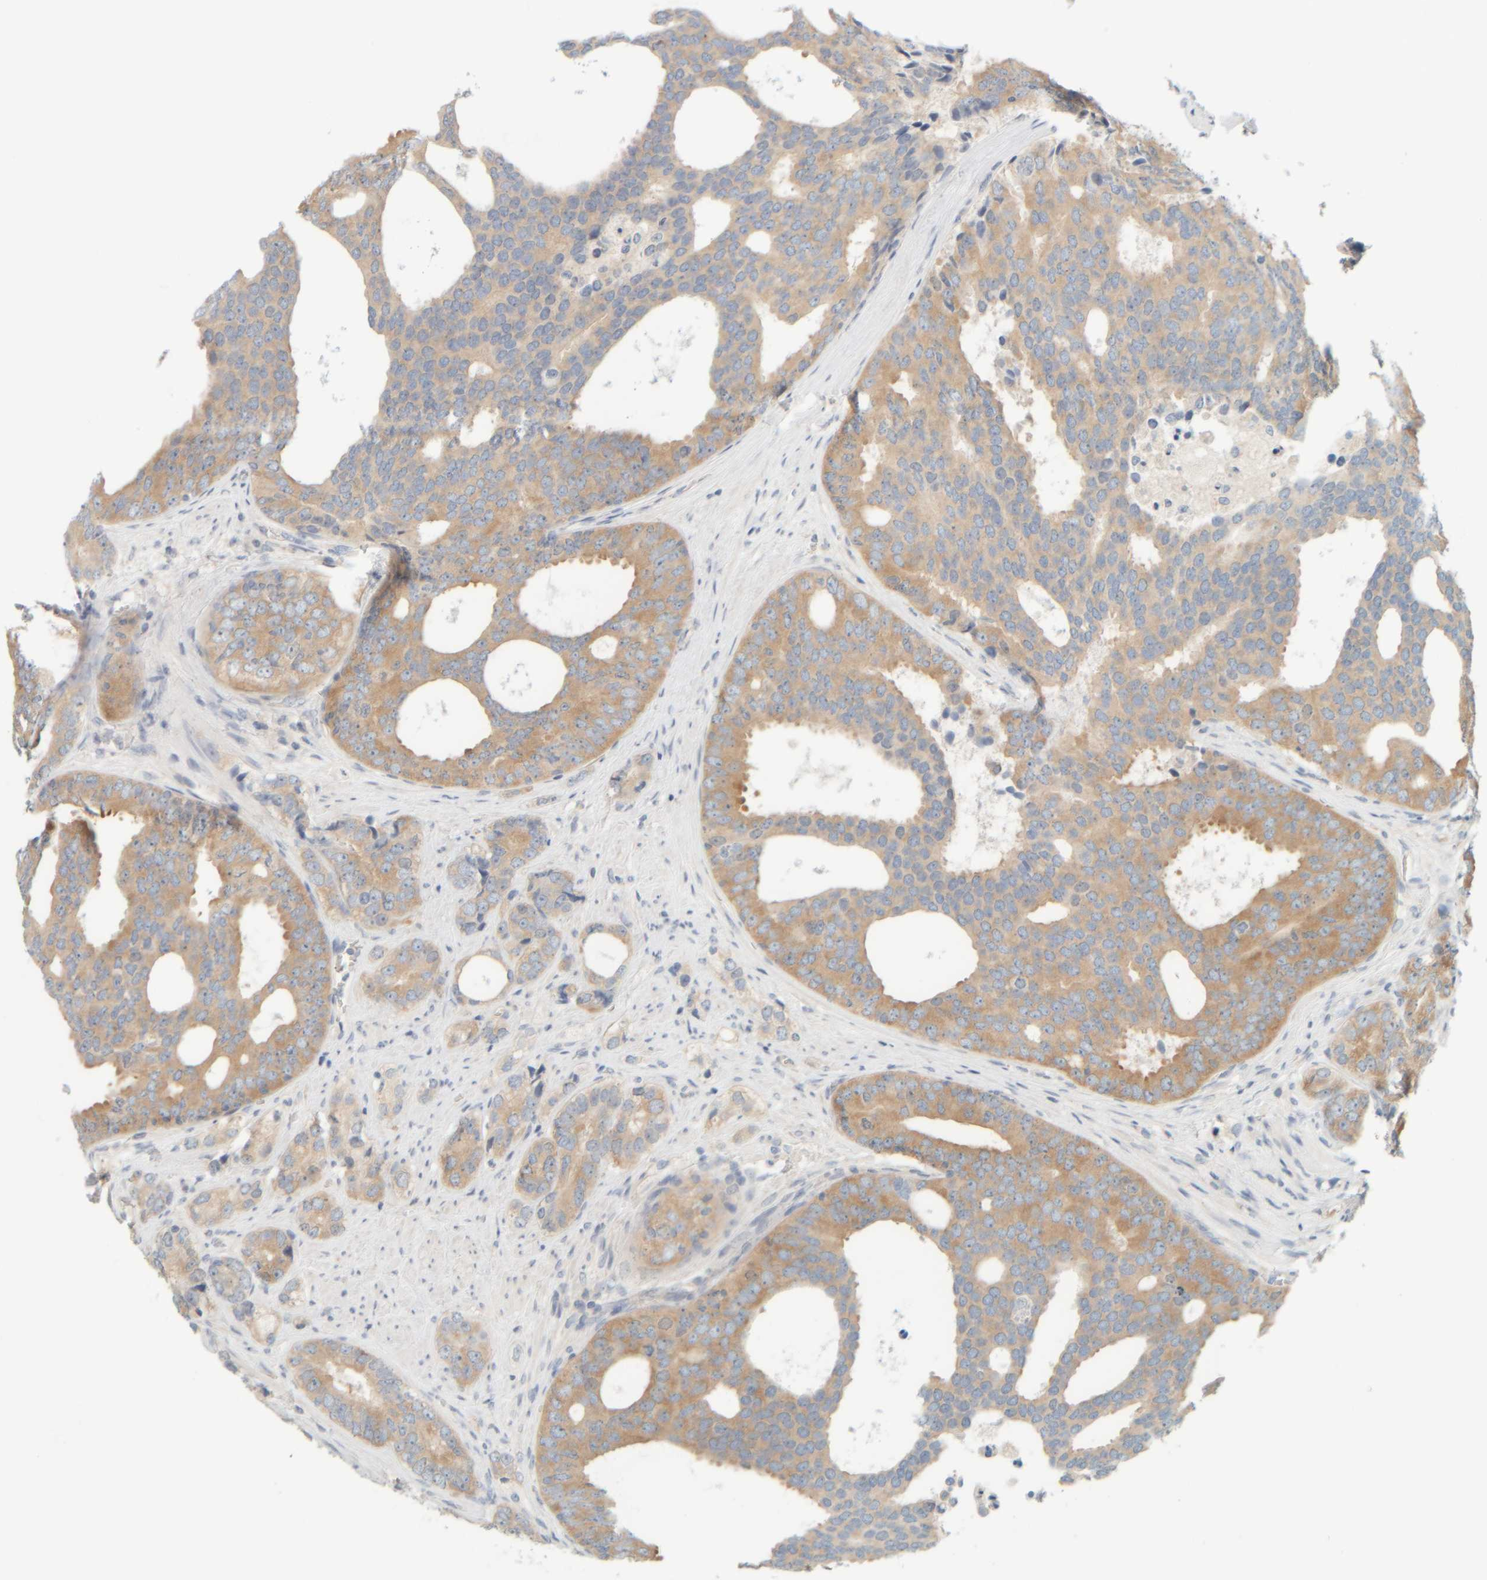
{"staining": {"intensity": "weak", "quantity": ">75%", "location": "cytoplasmic/membranous"}, "tissue": "prostate cancer", "cell_type": "Tumor cells", "image_type": "cancer", "snomed": [{"axis": "morphology", "description": "Adenocarcinoma, High grade"}, {"axis": "topography", "description": "Prostate"}], "caption": "A brown stain highlights weak cytoplasmic/membranous expression of a protein in human prostate adenocarcinoma (high-grade) tumor cells. (brown staining indicates protein expression, while blue staining denotes nuclei).", "gene": "PTGES3L-AARSD1", "patient": {"sex": "male", "age": 56}}